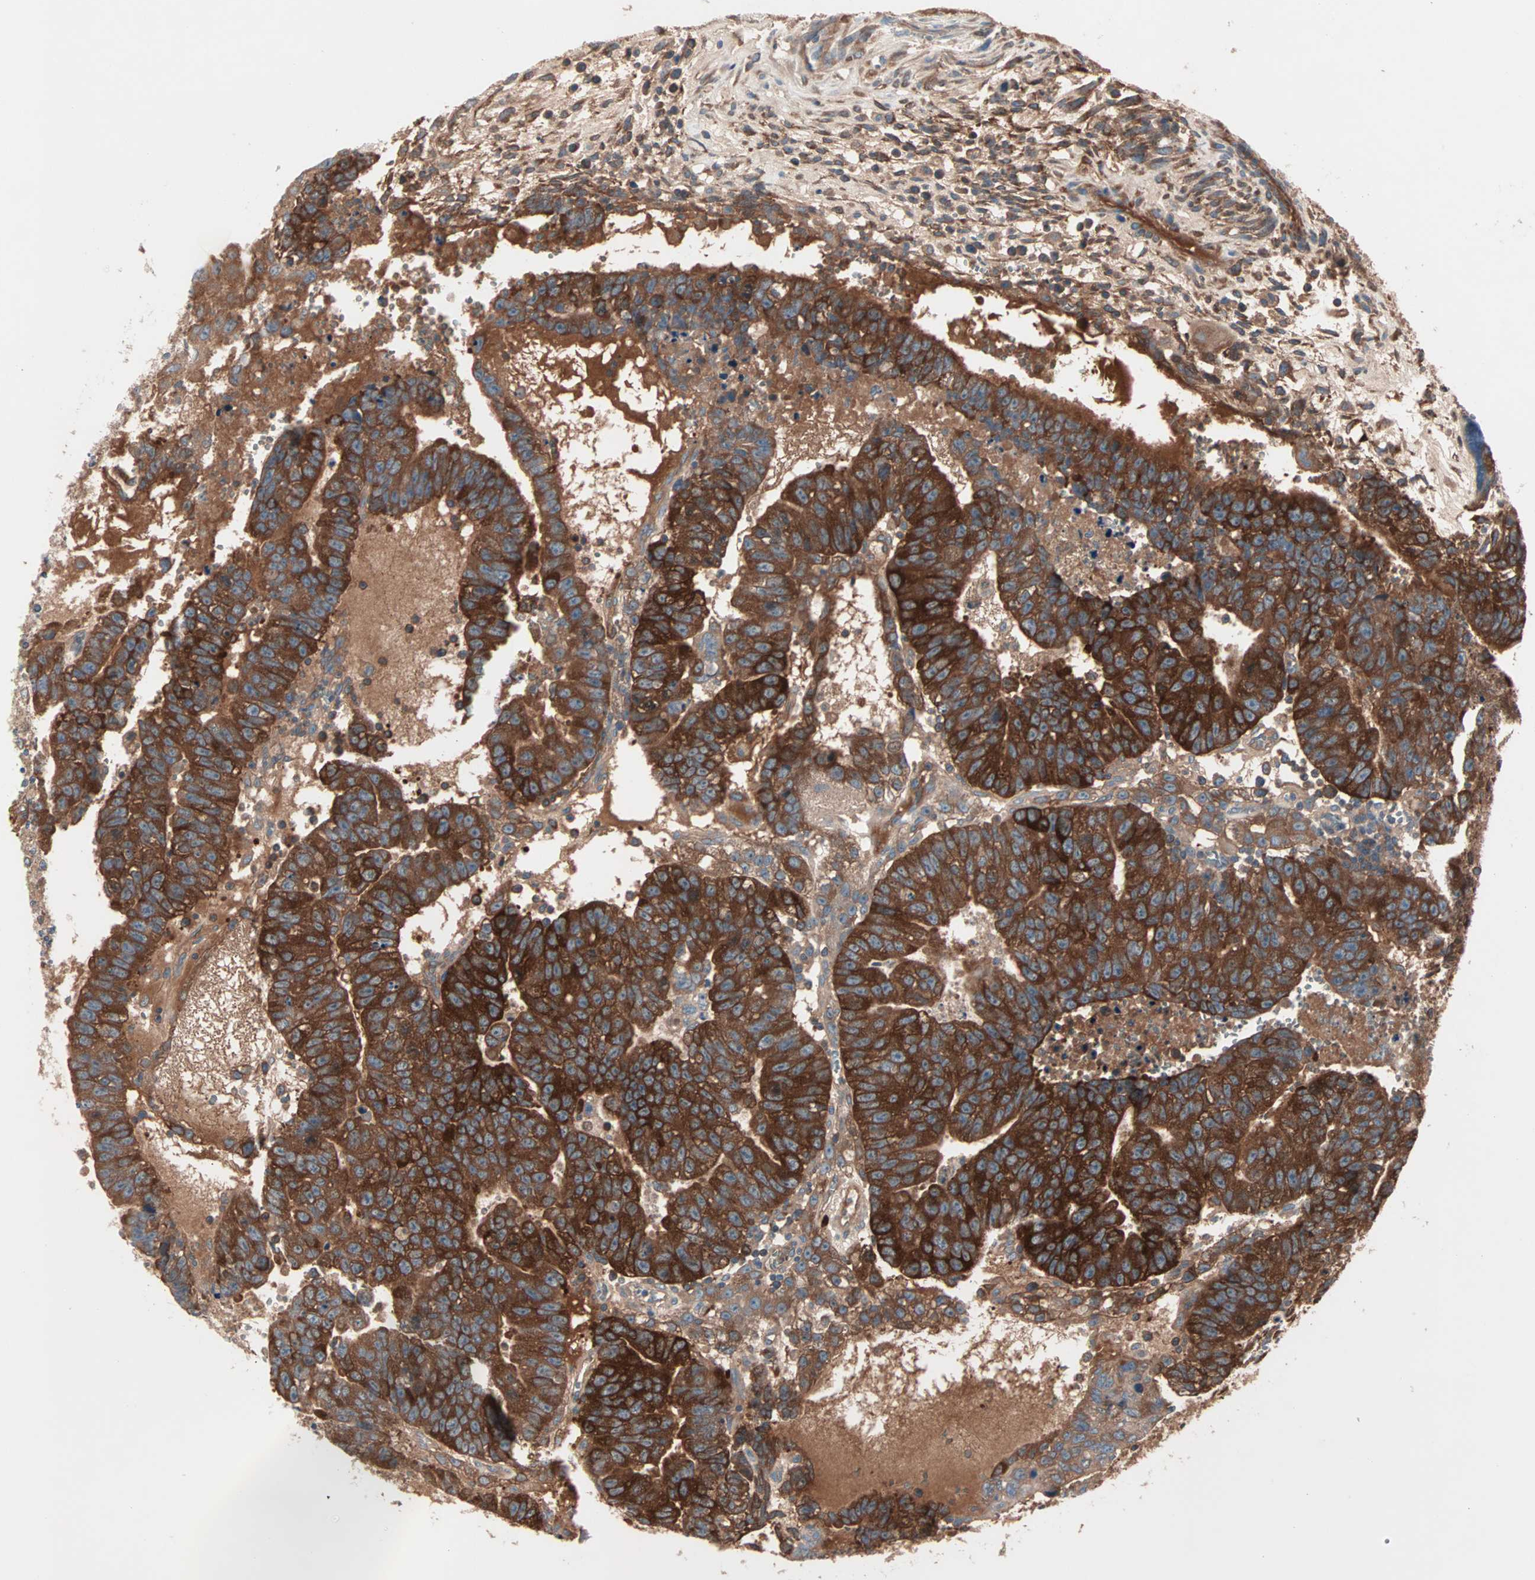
{"staining": {"intensity": "strong", "quantity": ">75%", "location": "cytoplasmic/membranous"}, "tissue": "testis cancer", "cell_type": "Tumor cells", "image_type": "cancer", "snomed": [{"axis": "morphology", "description": "Seminoma, NOS"}, {"axis": "morphology", "description": "Carcinoma, Embryonal, NOS"}, {"axis": "topography", "description": "Testis"}], "caption": "This image demonstrates seminoma (testis) stained with IHC to label a protein in brown. The cytoplasmic/membranous of tumor cells show strong positivity for the protein. Nuclei are counter-stained blue.", "gene": "CAD", "patient": {"sex": "male", "age": 52}}